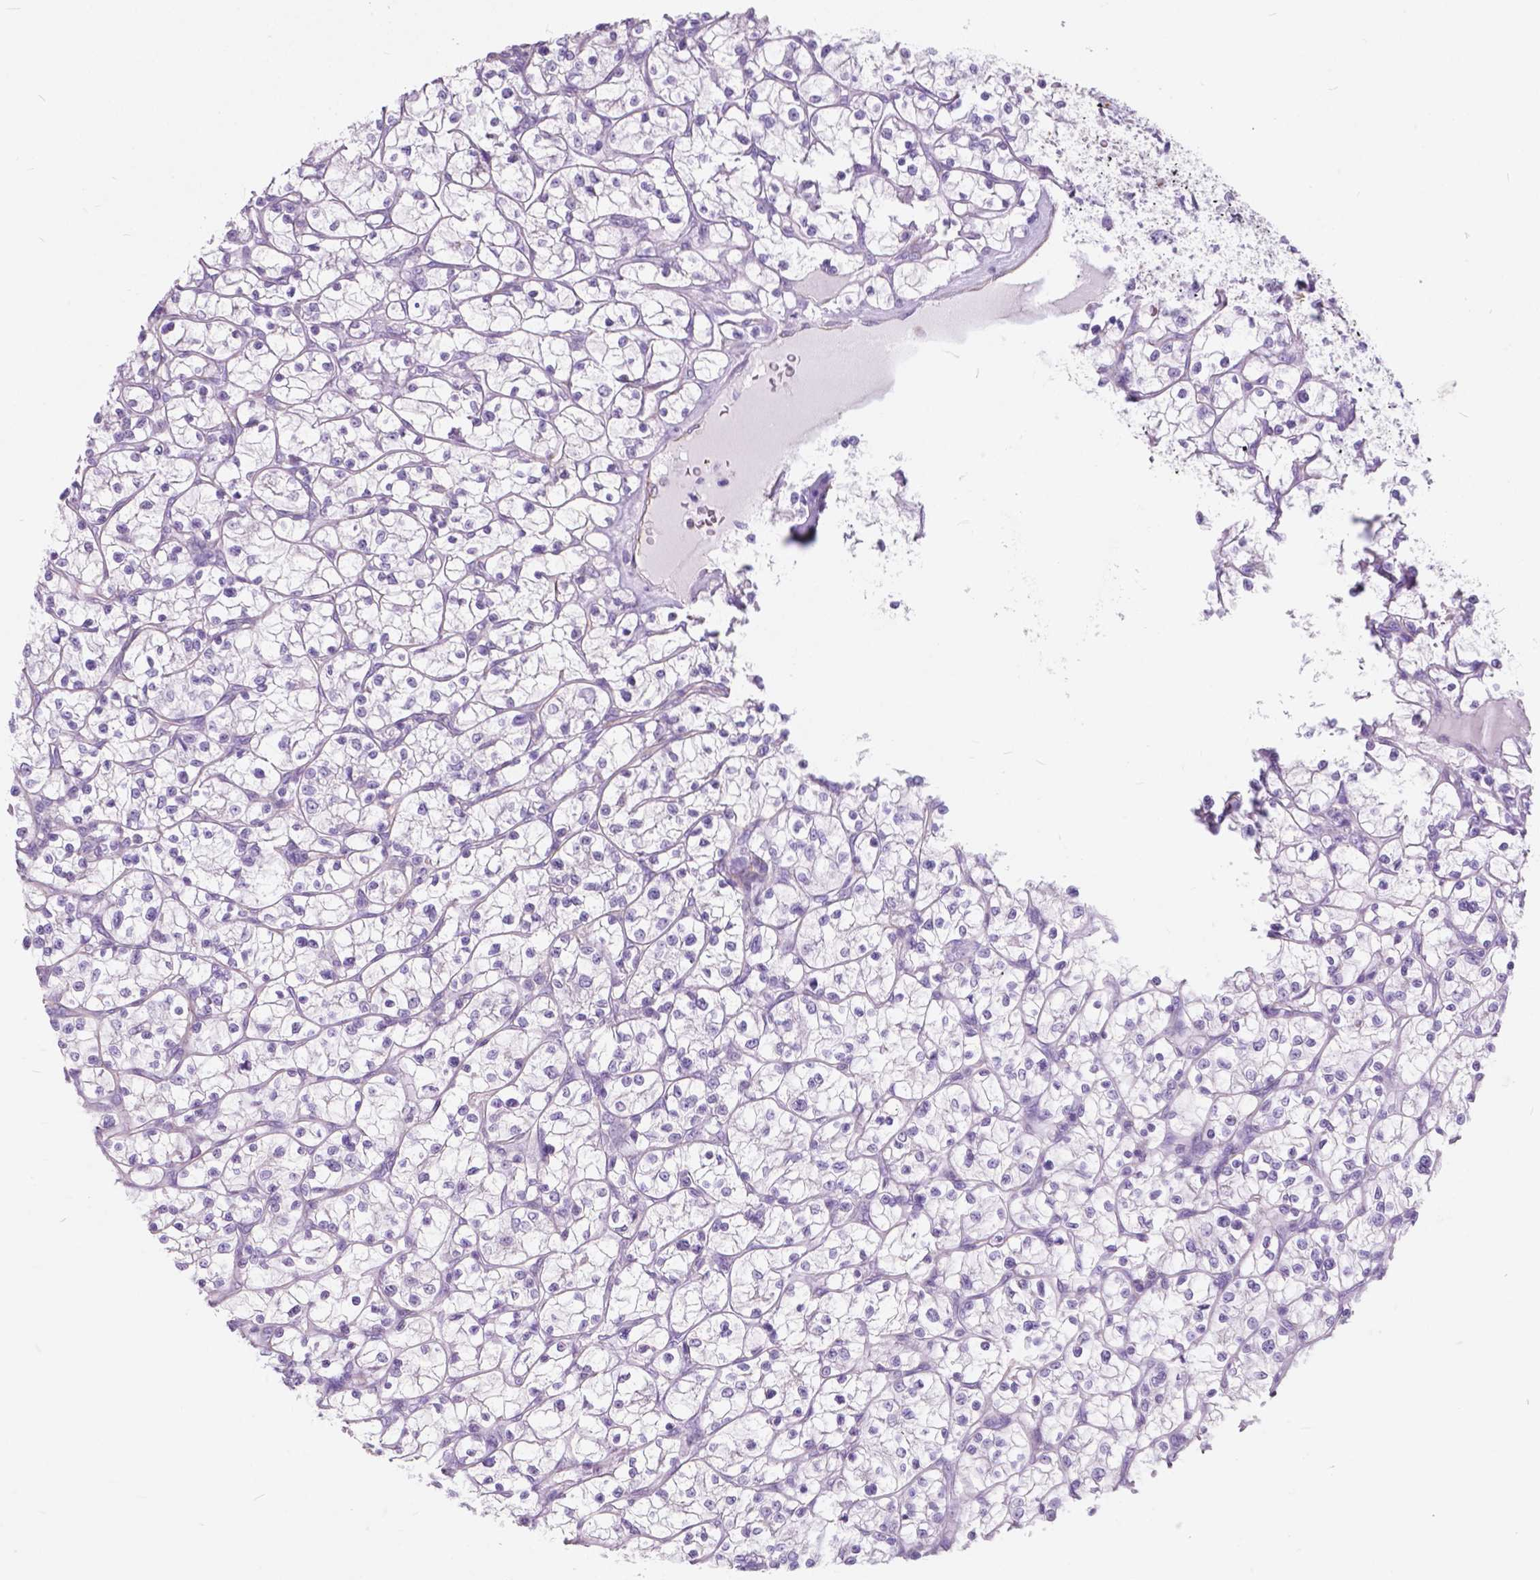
{"staining": {"intensity": "negative", "quantity": "none", "location": "none"}, "tissue": "renal cancer", "cell_type": "Tumor cells", "image_type": "cancer", "snomed": [{"axis": "morphology", "description": "Adenocarcinoma, NOS"}, {"axis": "topography", "description": "Kidney"}], "caption": "There is no significant positivity in tumor cells of adenocarcinoma (renal).", "gene": "AMOT", "patient": {"sex": "female", "age": 64}}